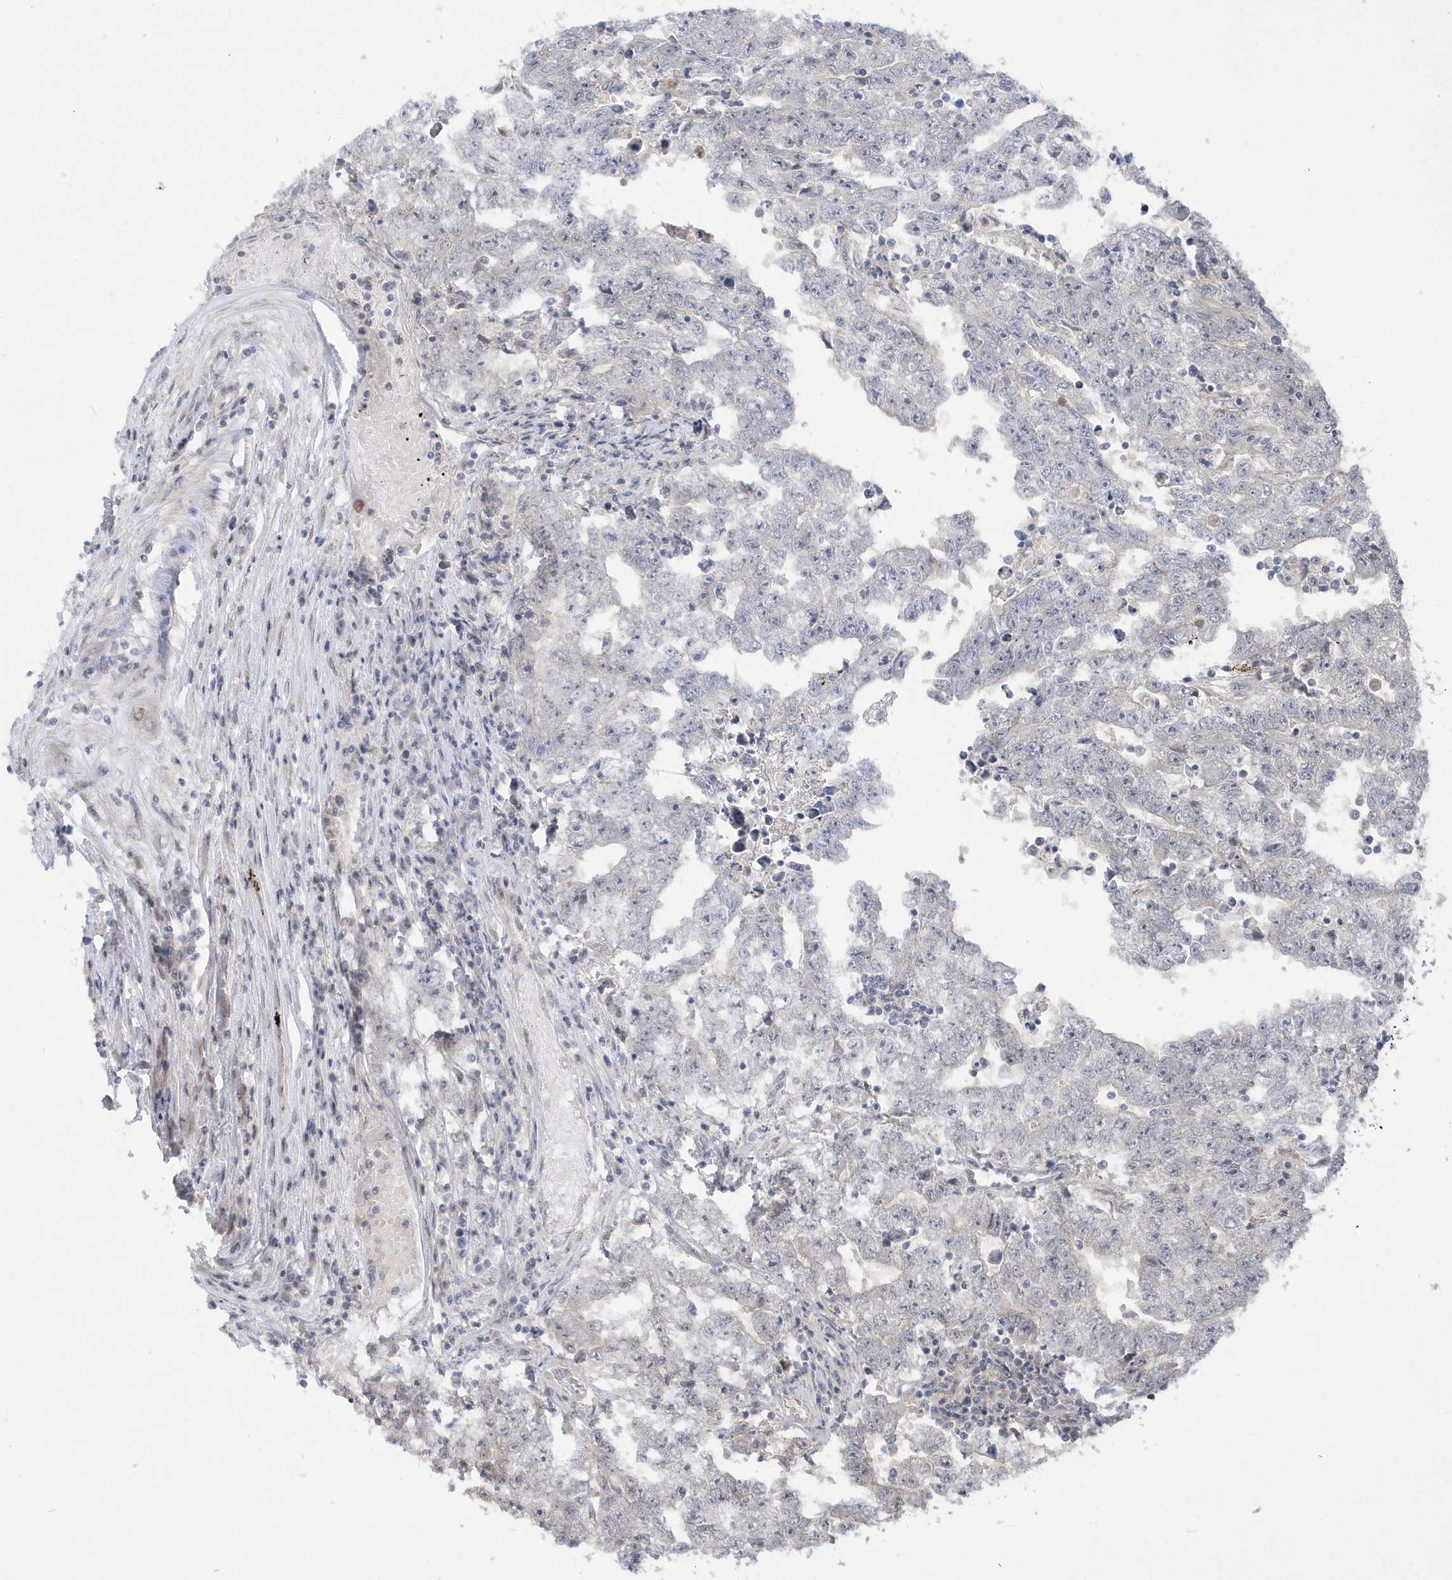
{"staining": {"intensity": "negative", "quantity": "none", "location": "none"}, "tissue": "testis cancer", "cell_type": "Tumor cells", "image_type": "cancer", "snomed": [{"axis": "morphology", "description": "Carcinoma, Embryonal, NOS"}, {"axis": "topography", "description": "Testis"}], "caption": "Immunohistochemistry (IHC) of testis cancer displays no staining in tumor cells.", "gene": "TSPEAR", "patient": {"sex": "male", "age": 25}}